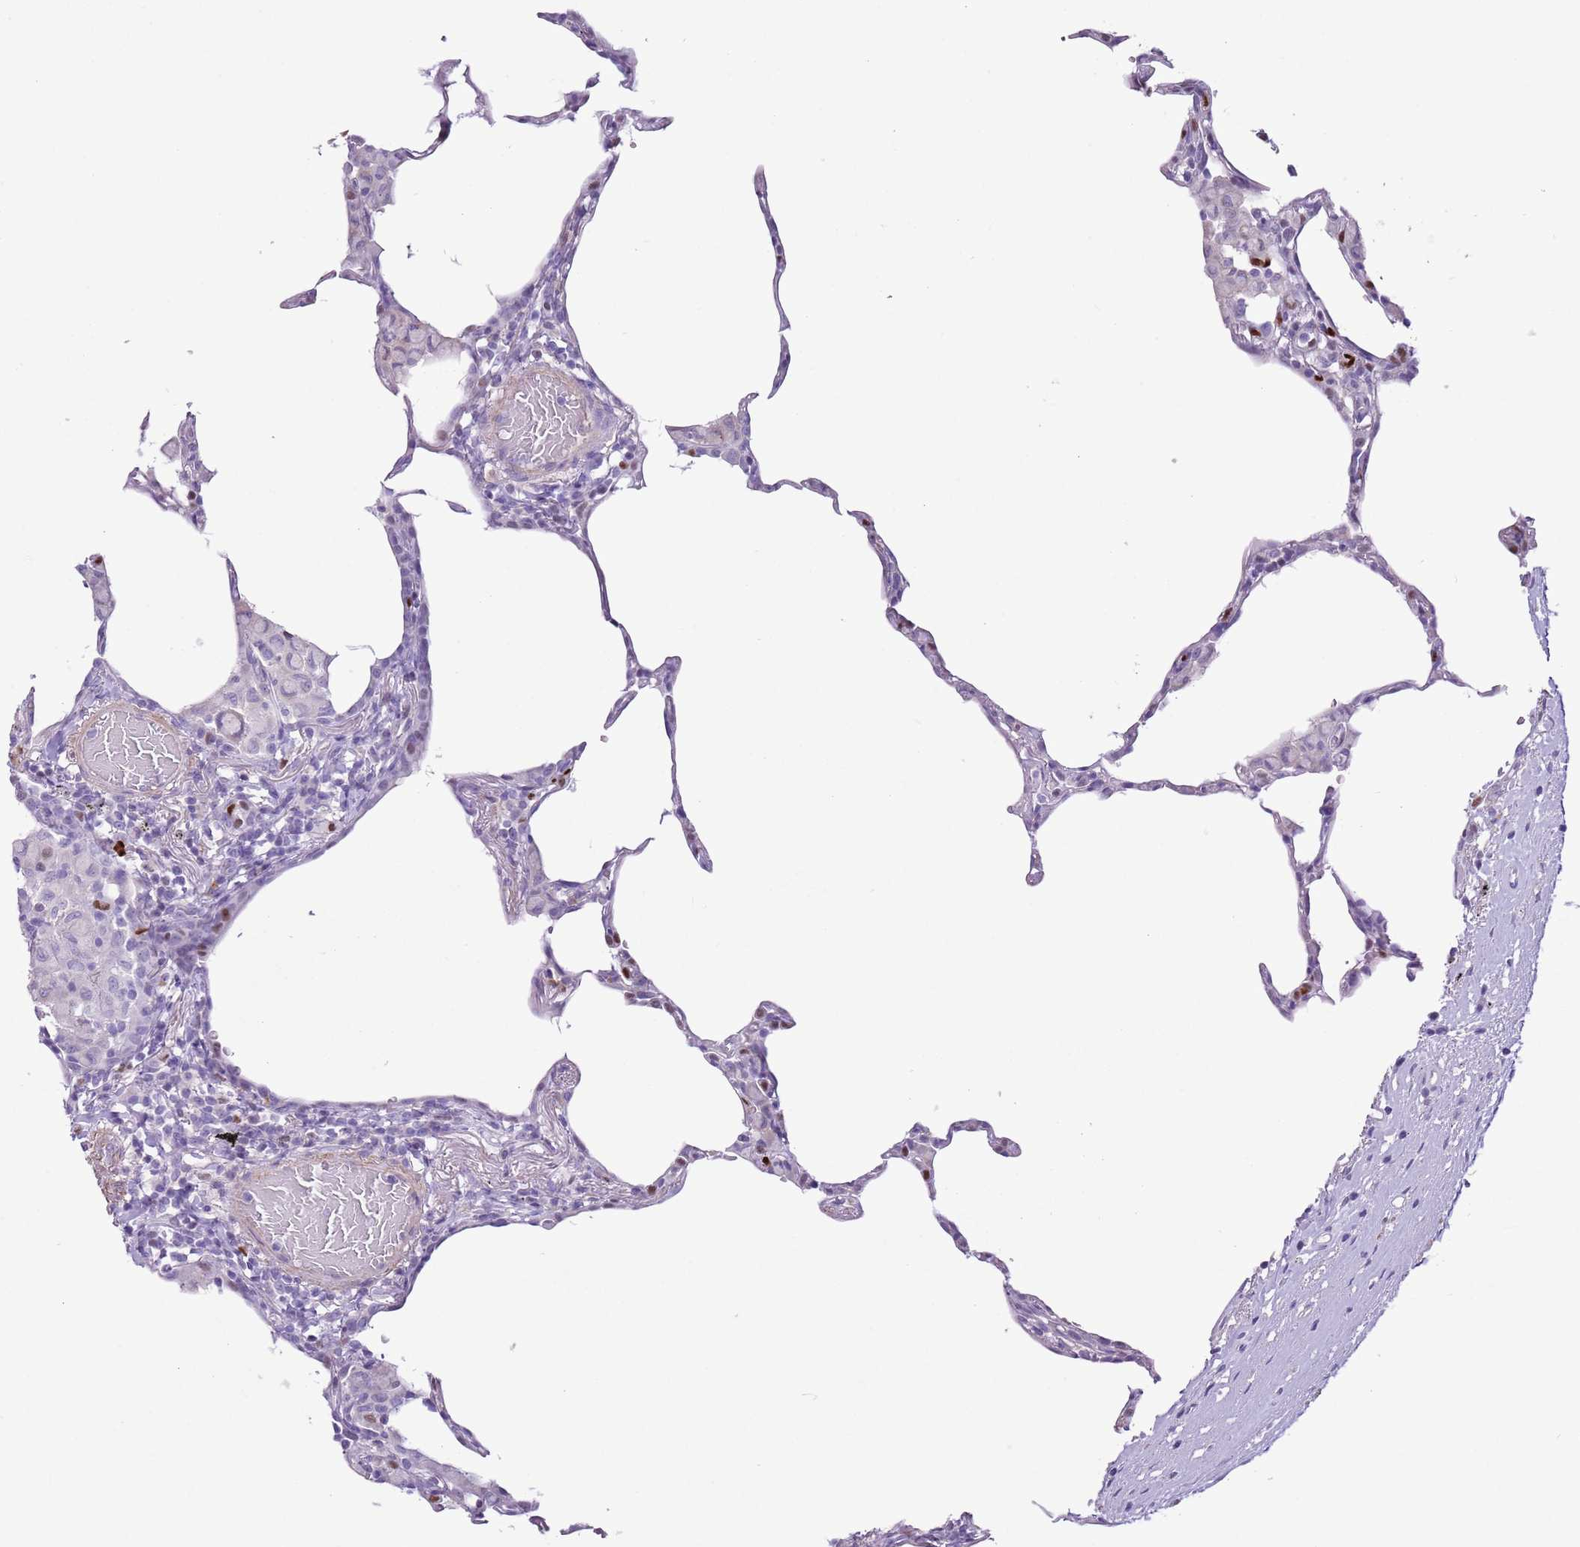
{"staining": {"intensity": "negative", "quantity": "none", "location": "none"}, "tissue": "lung", "cell_type": "Alveolar cells", "image_type": "normal", "snomed": [{"axis": "morphology", "description": "Normal tissue, NOS"}, {"axis": "topography", "description": "Lung"}], "caption": "This photomicrograph is of normal lung stained with immunohistochemistry (IHC) to label a protein in brown with the nuclei are counter-stained blue. There is no expression in alveolar cells. The staining is performed using DAB (3,3'-diaminobenzidine) brown chromogen with nuclei counter-stained in using hematoxylin.", "gene": "SLC7A14", "patient": {"sex": "female", "age": 57}}